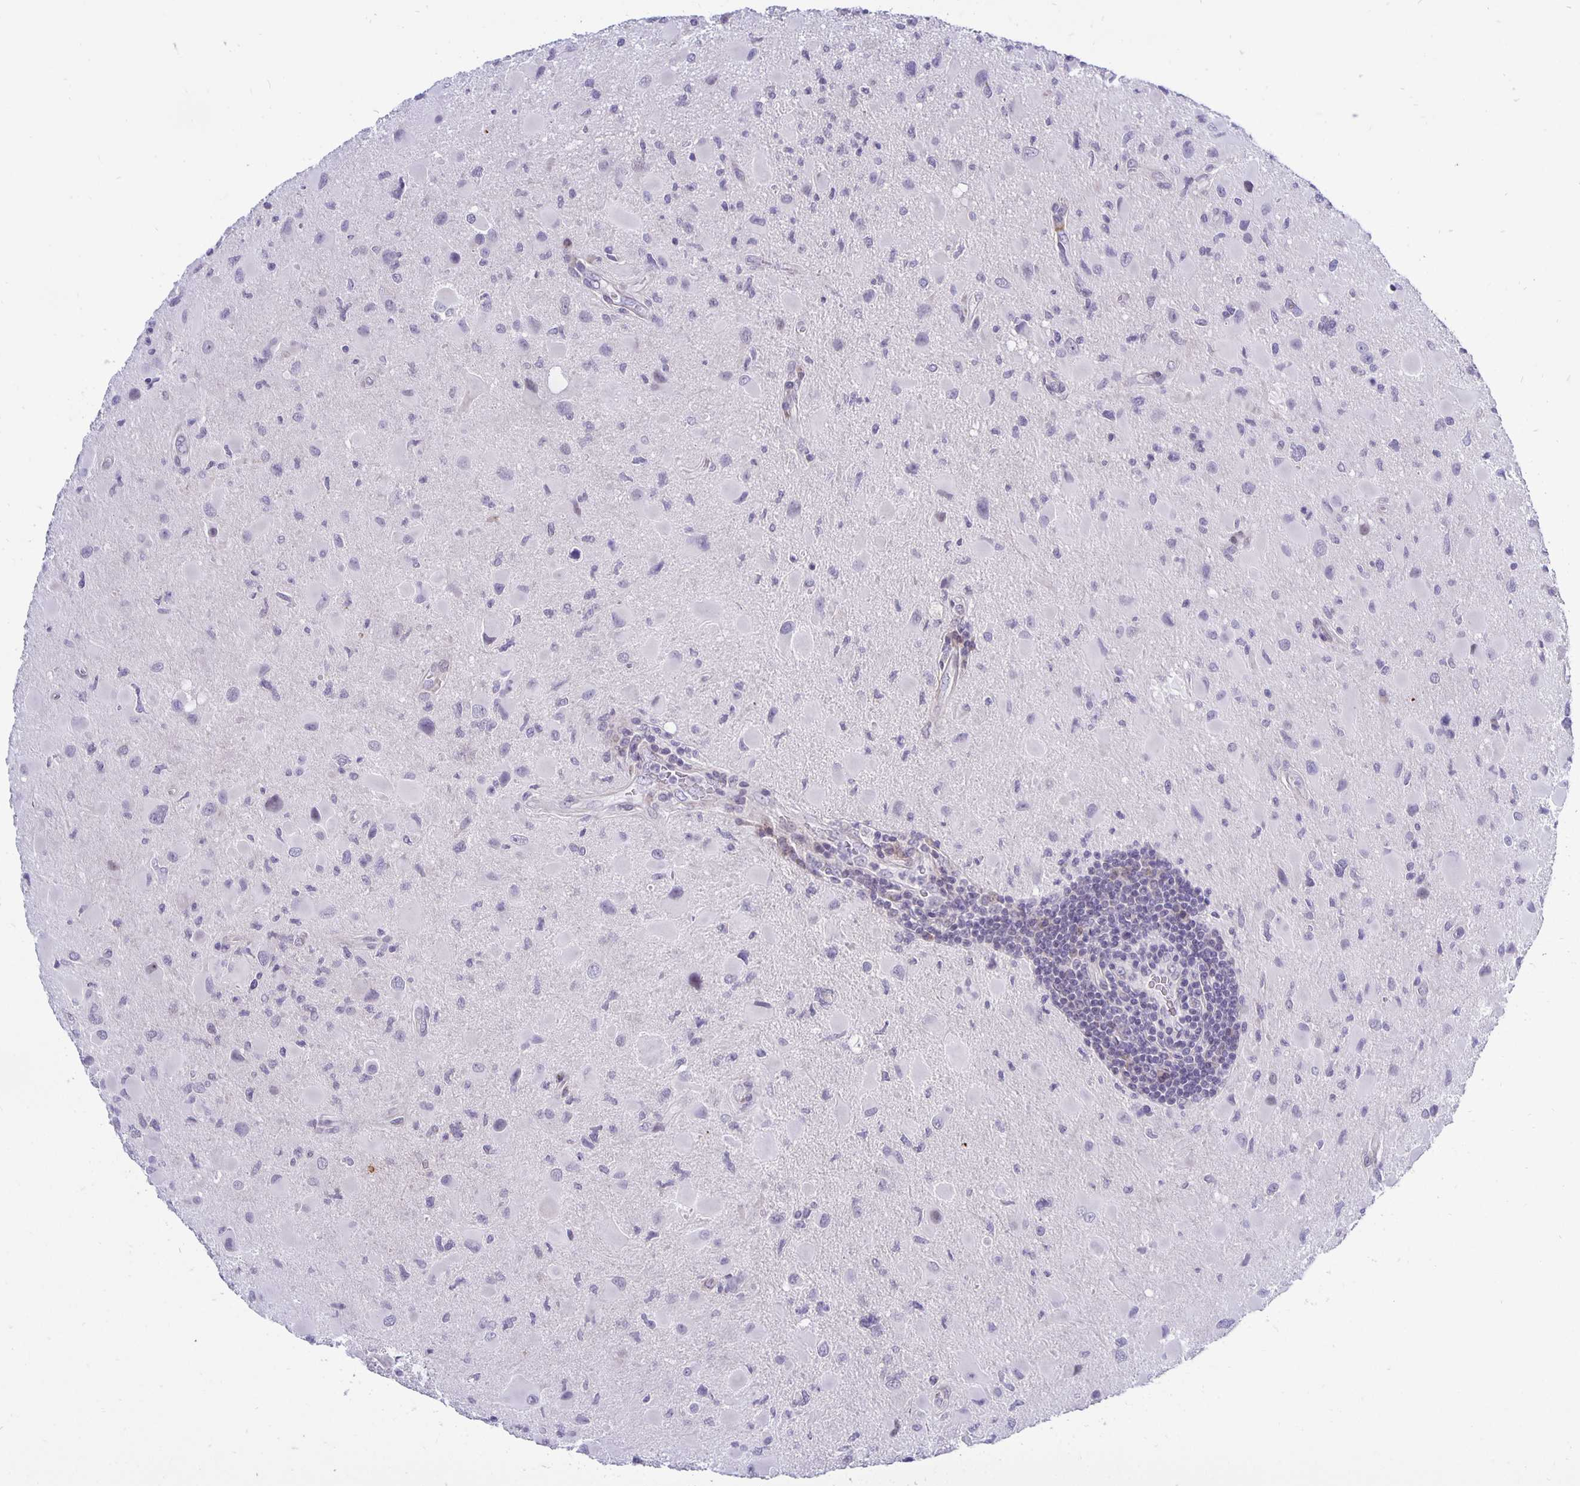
{"staining": {"intensity": "negative", "quantity": "none", "location": "none"}, "tissue": "glioma", "cell_type": "Tumor cells", "image_type": "cancer", "snomed": [{"axis": "morphology", "description": "Glioma, malignant, Low grade"}, {"axis": "topography", "description": "Brain"}], "caption": "Human malignant glioma (low-grade) stained for a protein using IHC demonstrates no expression in tumor cells.", "gene": "ERBB2", "patient": {"sex": "female", "age": 32}}